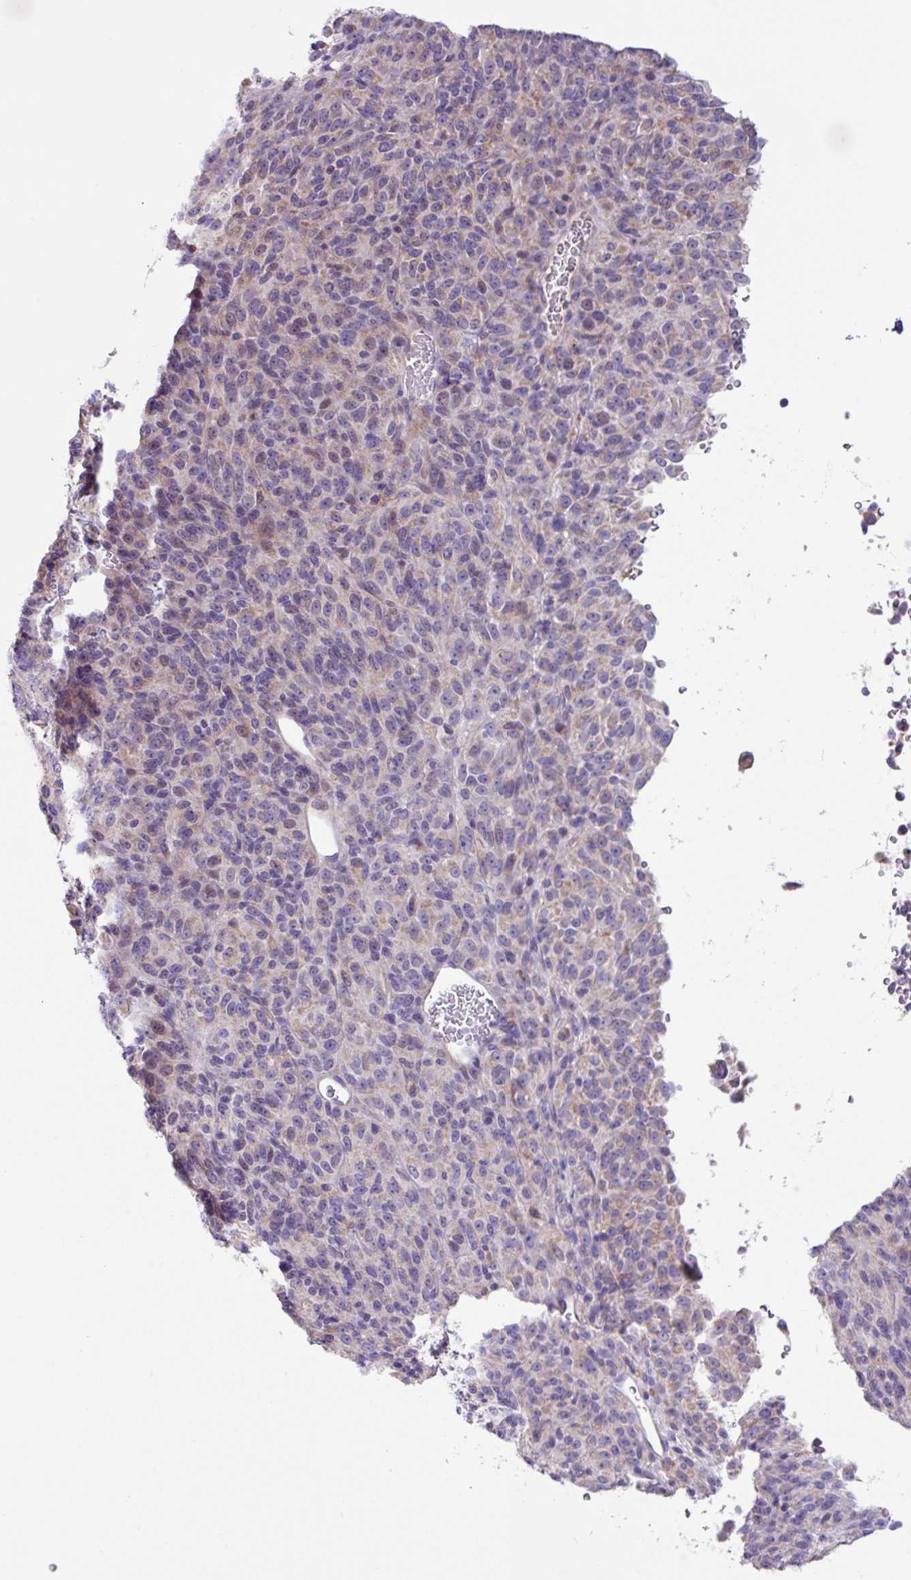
{"staining": {"intensity": "negative", "quantity": "none", "location": "none"}, "tissue": "melanoma", "cell_type": "Tumor cells", "image_type": "cancer", "snomed": [{"axis": "morphology", "description": "Malignant melanoma, Metastatic site"}, {"axis": "topography", "description": "Brain"}], "caption": "High magnification brightfield microscopy of melanoma stained with DAB (brown) and counterstained with hematoxylin (blue): tumor cells show no significant expression.", "gene": "IQCJ", "patient": {"sex": "female", "age": 56}}